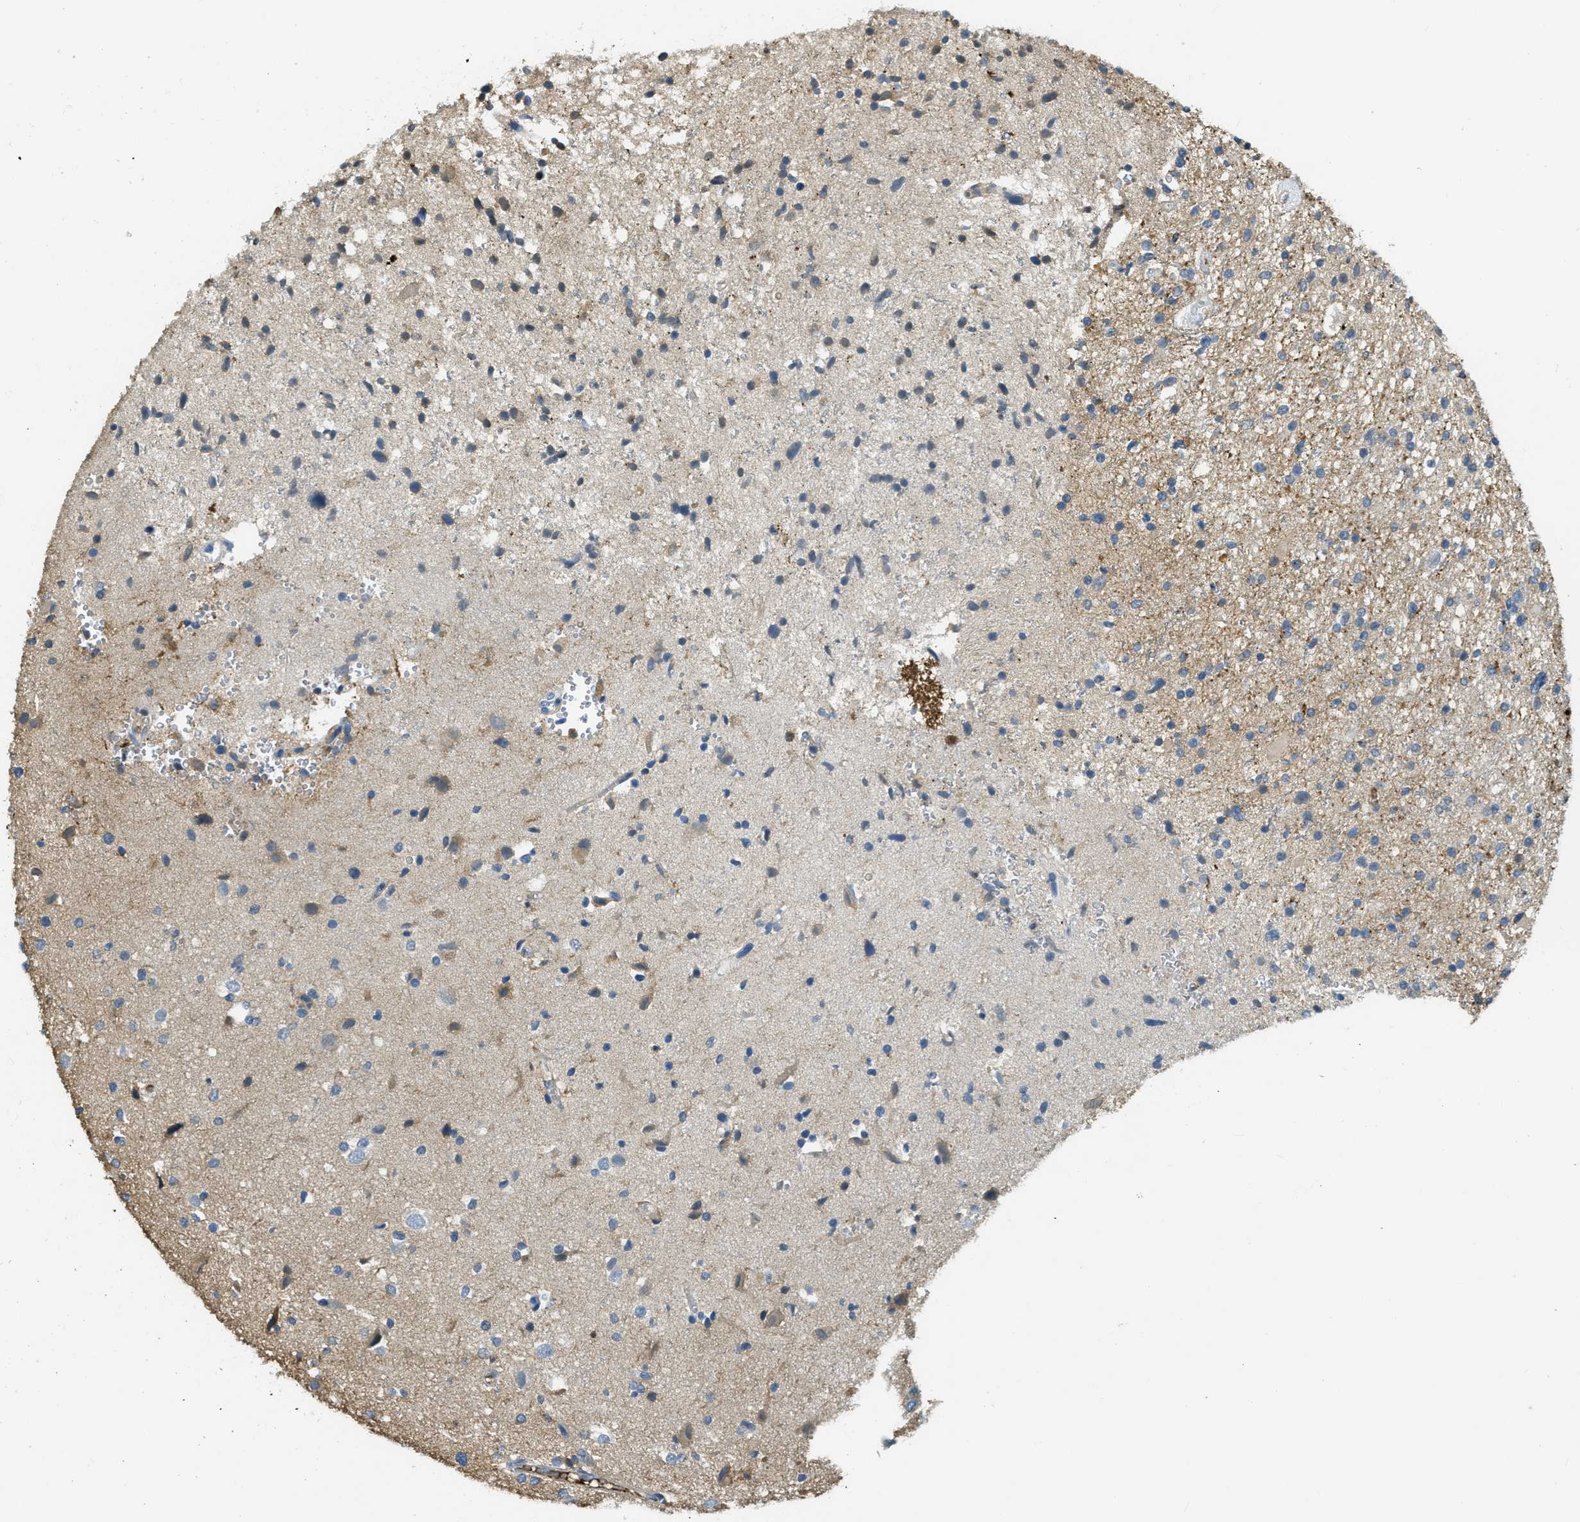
{"staining": {"intensity": "weak", "quantity": "<25%", "location": "cytoplasmic/membranous"}, "tissue": "glioma", "cell_type": "Tumor cells", "image_type": "cancer", "snomed": [{"axis": "morphology", "description": "Glioma, malignant, High grade"}, {"axis": "topography", "description": "Brain"}], "caption": "A photomicrograph of human malignant high-grade glioma is negative for staining in tumor cells.", "gene": "PRTN3", "patient": {"sex": "male", "age": 33}}